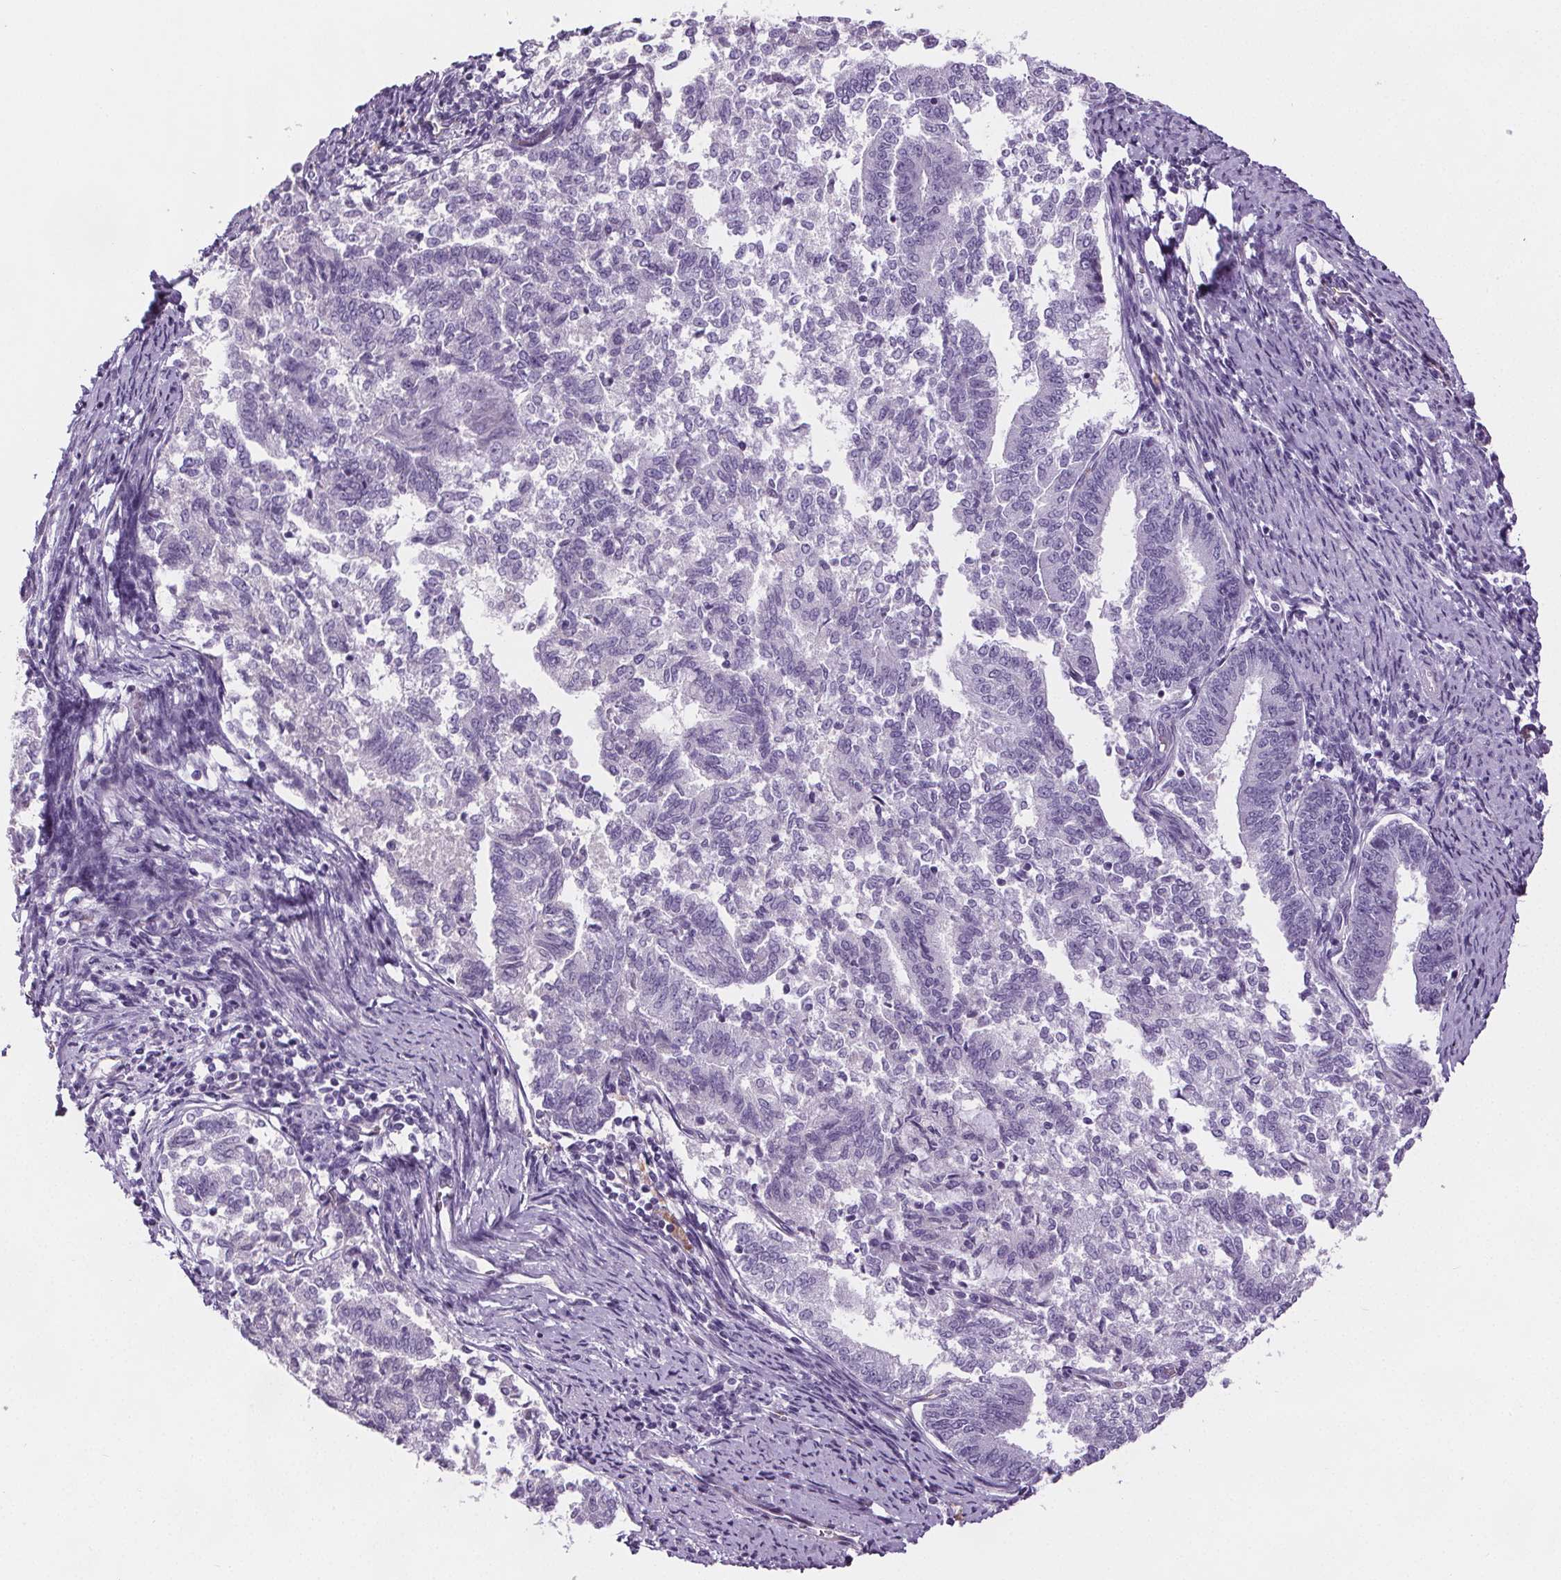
{"staining": {"intensity": "negative", "quantity": "none", "location": "none"}, "tissue": "endometrial cancer", "cell_type": "Tumor cells", "image_type": "cancer", "snomed": [{"axis": "morphology", "description": "Adenocarcinoma, NOS"}, {"axis": "topography", "description": "Endometrium"}], "caption": "Tumor cells are negative for protein expression in human endometrial adenocarcinoma.", "gene": "CD5L", "patient": {"sex": "female", "age": 65}}